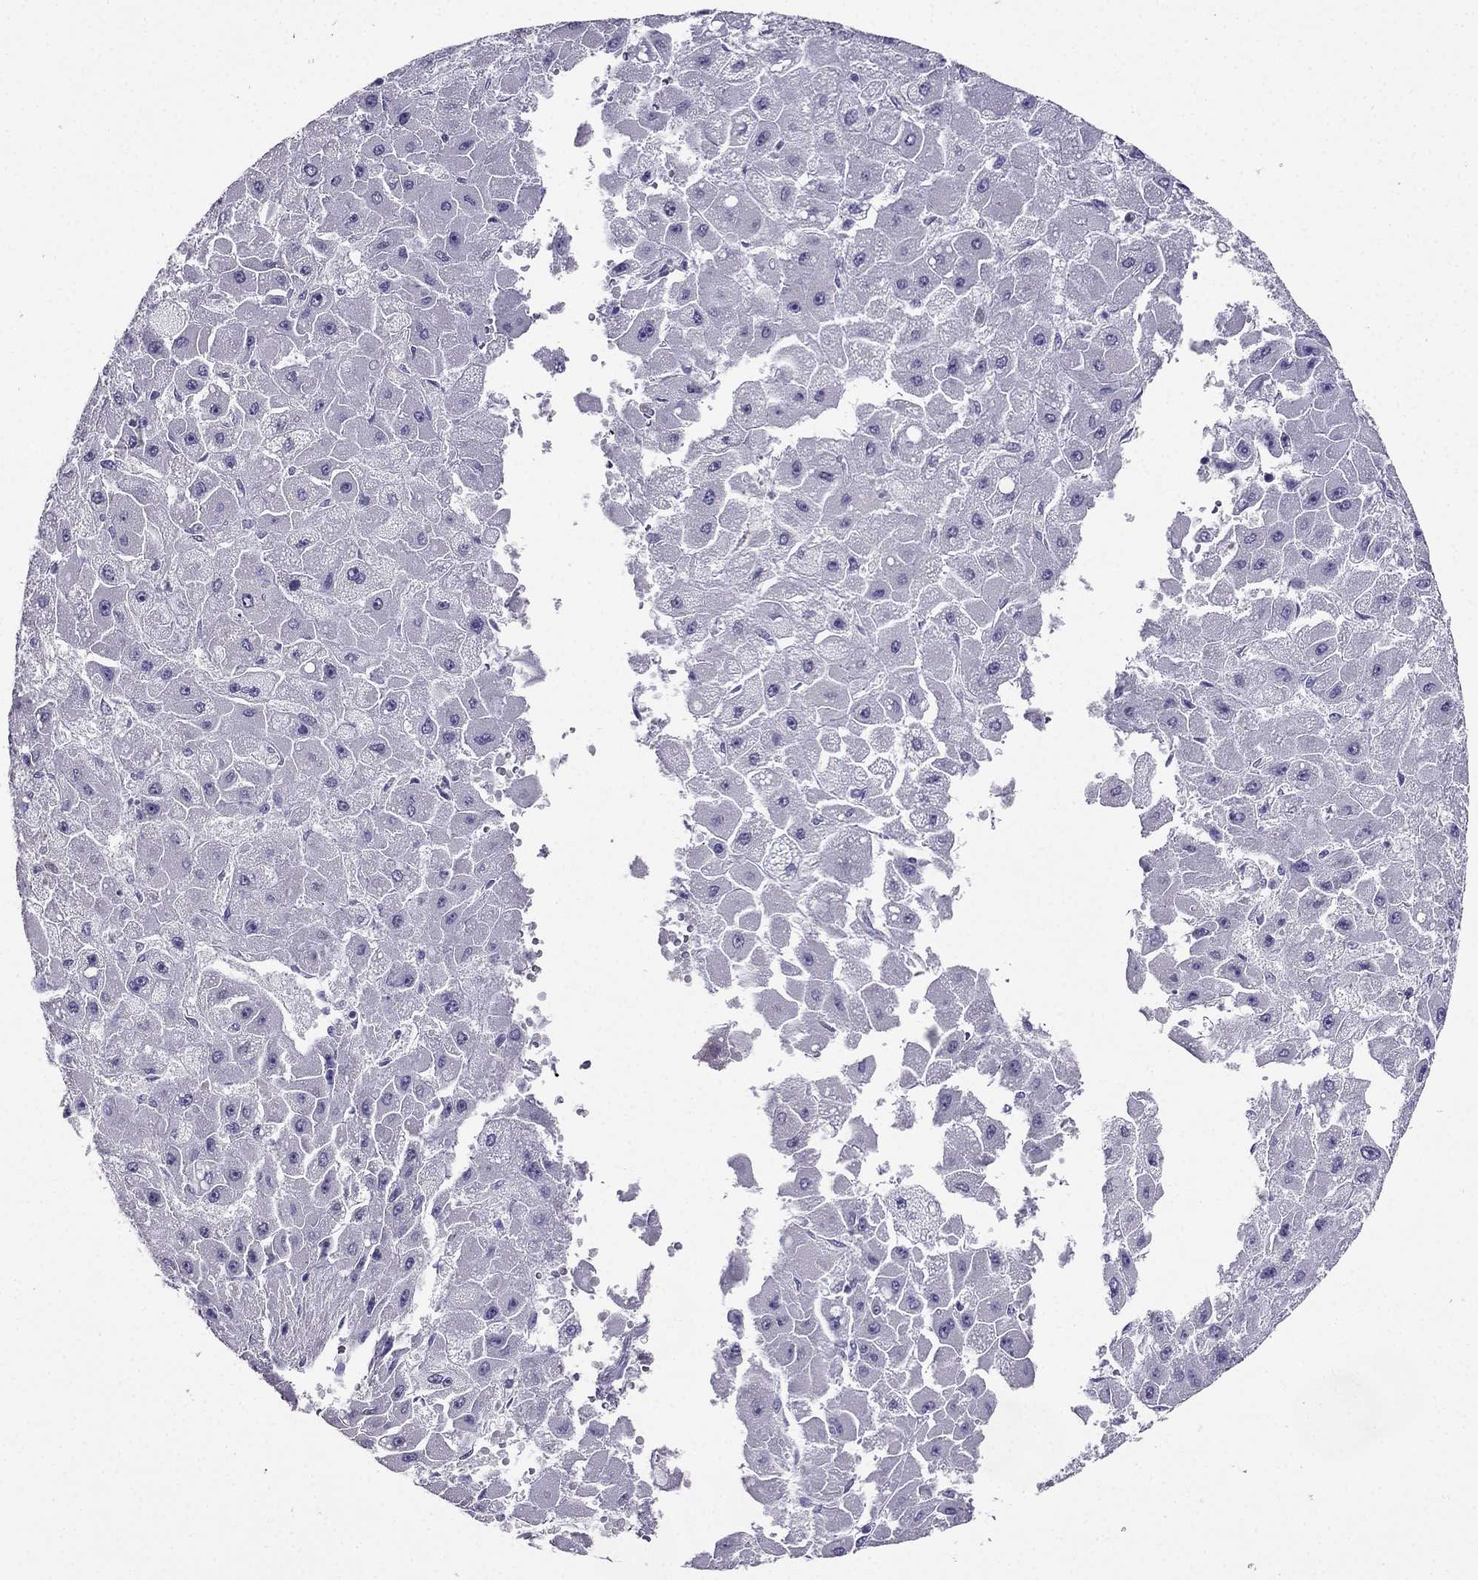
{"staining": {"intensity": "negative", "quantity": "none", "location": "none"}, "tissue": "liver cancer", "cell_type": "Tumor cells", "image_type": "cancer", "snomed": [{"axis": "morphology", "description": "Carcinoma, Hepatocellular, NOS"}, {"axis": "topography", "description": "Liver"}], "caption": "High power microscopy photomicrograph of an IHC histopathology image of hepatocellular carcinoma (liver), revealing no significant positivity in tumor cells. (DAB (3,3'-diaminobenzidine) immunohistochemistry, high magnification).", "gene": "ARID3A", "patient": {"sex": "female", "age": 25}}